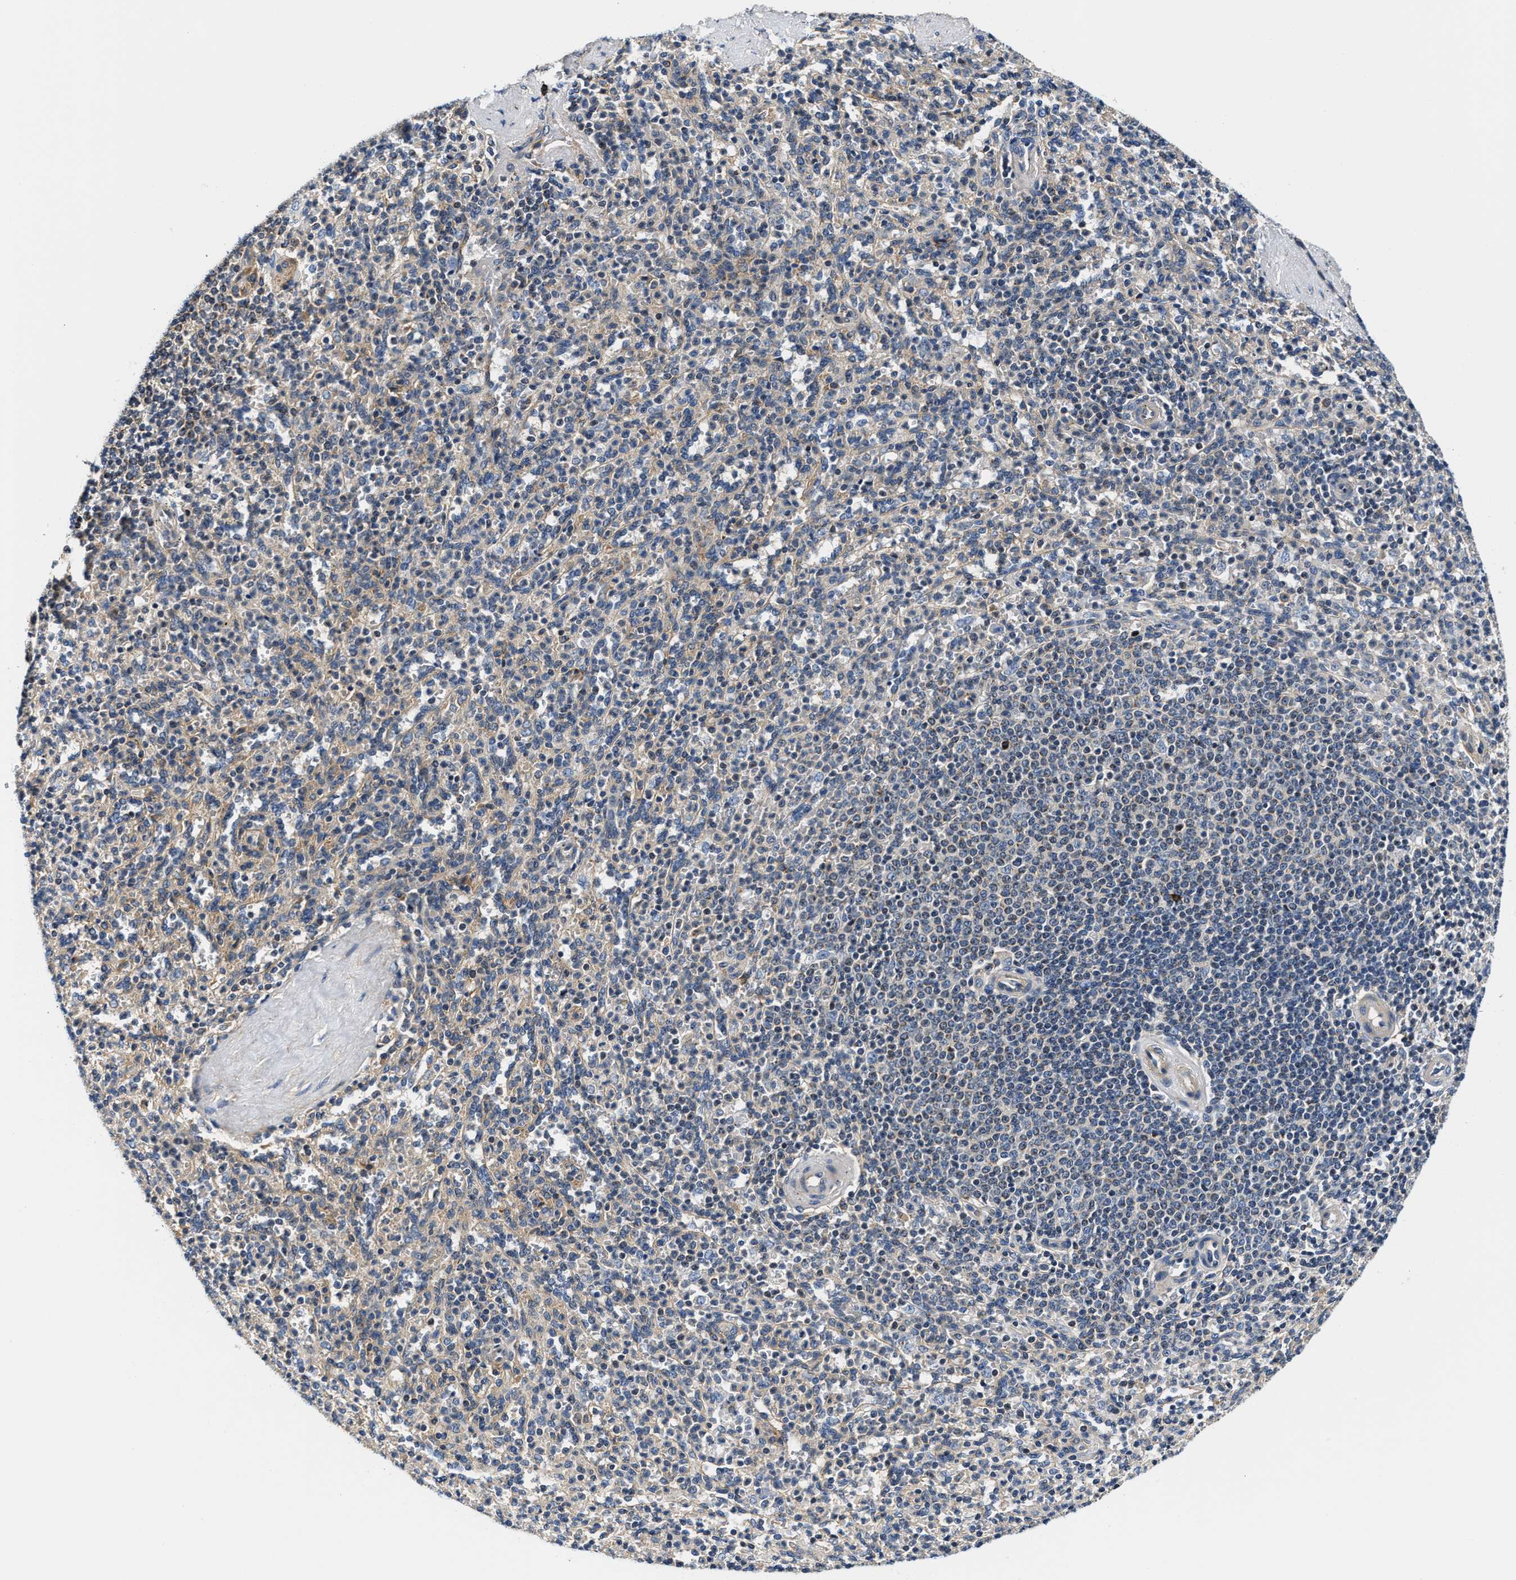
{"staining": {"intensity": "negative", "quantity": "none", "location": "none"}, "tissue": "spleen", "cell_type": "Cells in red pulp", "image_type": "normal", "snomed": [{"axis": "morphology", "description": "Normal tissue, NOS"}, {"axis": "topography", "description": "Spleen"}], "caption": "Immunohistochemistry histopathology image of unremarkable human spleen stained for a protein (brown), which displays no expression in cells in red pulp. (DAB (3,3'-diaminobenzidine) immunohistochemistry with hematoxylin counter stain).", "gene": "TEX2", "patient": {"sex": "male", "age": 36}}